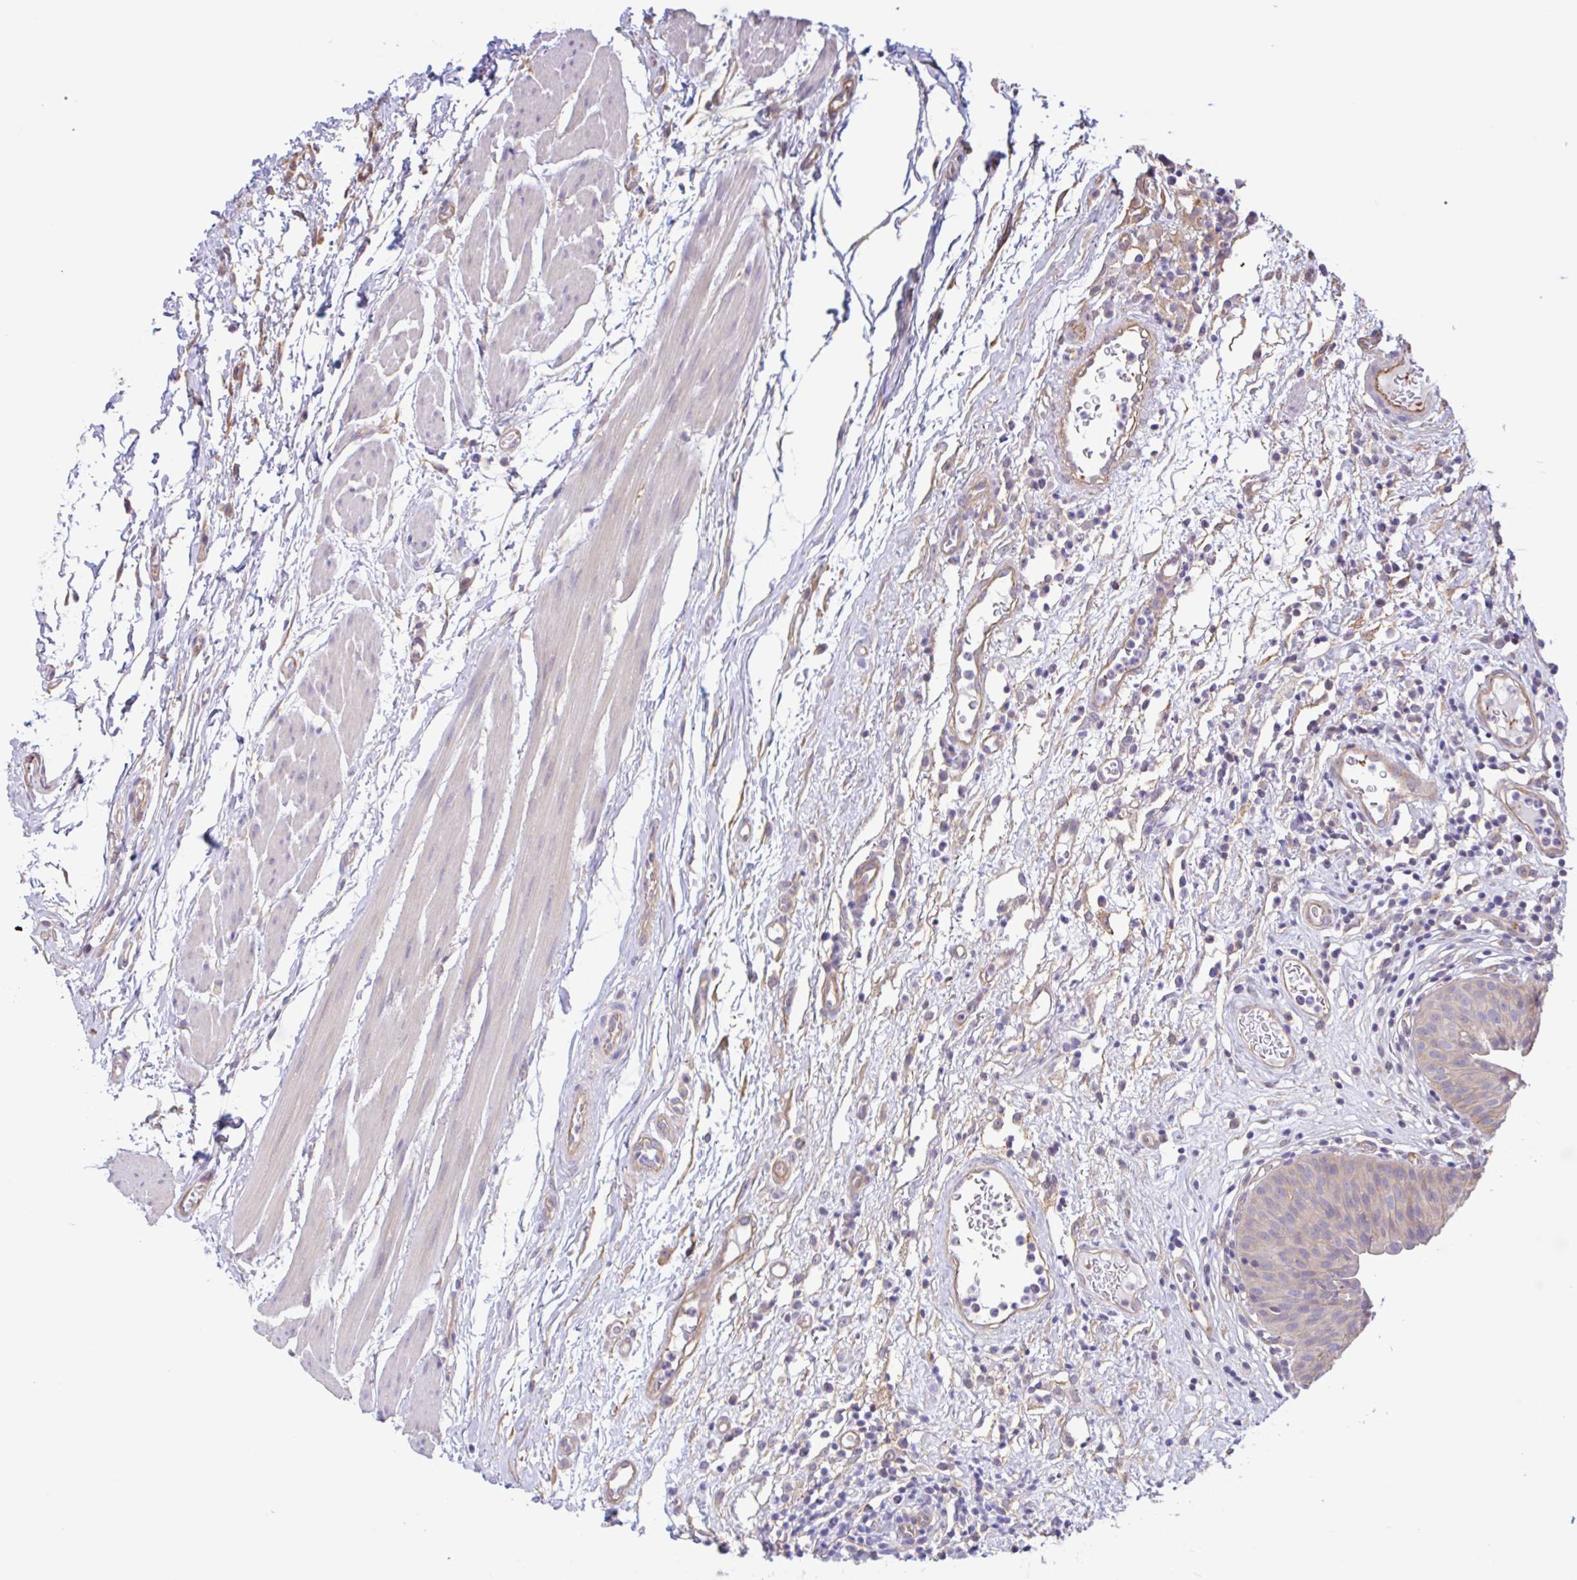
{"staining": {"intensity": "negative", "quantity": "none", "location": "none"}, "tissue": "urinary bladder", "cell_type": "Urothelial cells", "image_type": "normal", "snomed": [{"axis": "morphology", "description": "Normal tissue, NOS"}, {"axis": "morphology", "description": "Inflammation, NOS"}, {"axis": "topography", "description": "Urinary bladder"}], "caption": "Immunohistochemical staining of unremarkable urinary bladder exhibits no significant staining in urothelial cells. The staining is performed using DAB brown chromogen with nuclei counter-stained in using hematoxylin.", "gene": "PLCD4", "patient": {"sex": "male", "age": 57}}